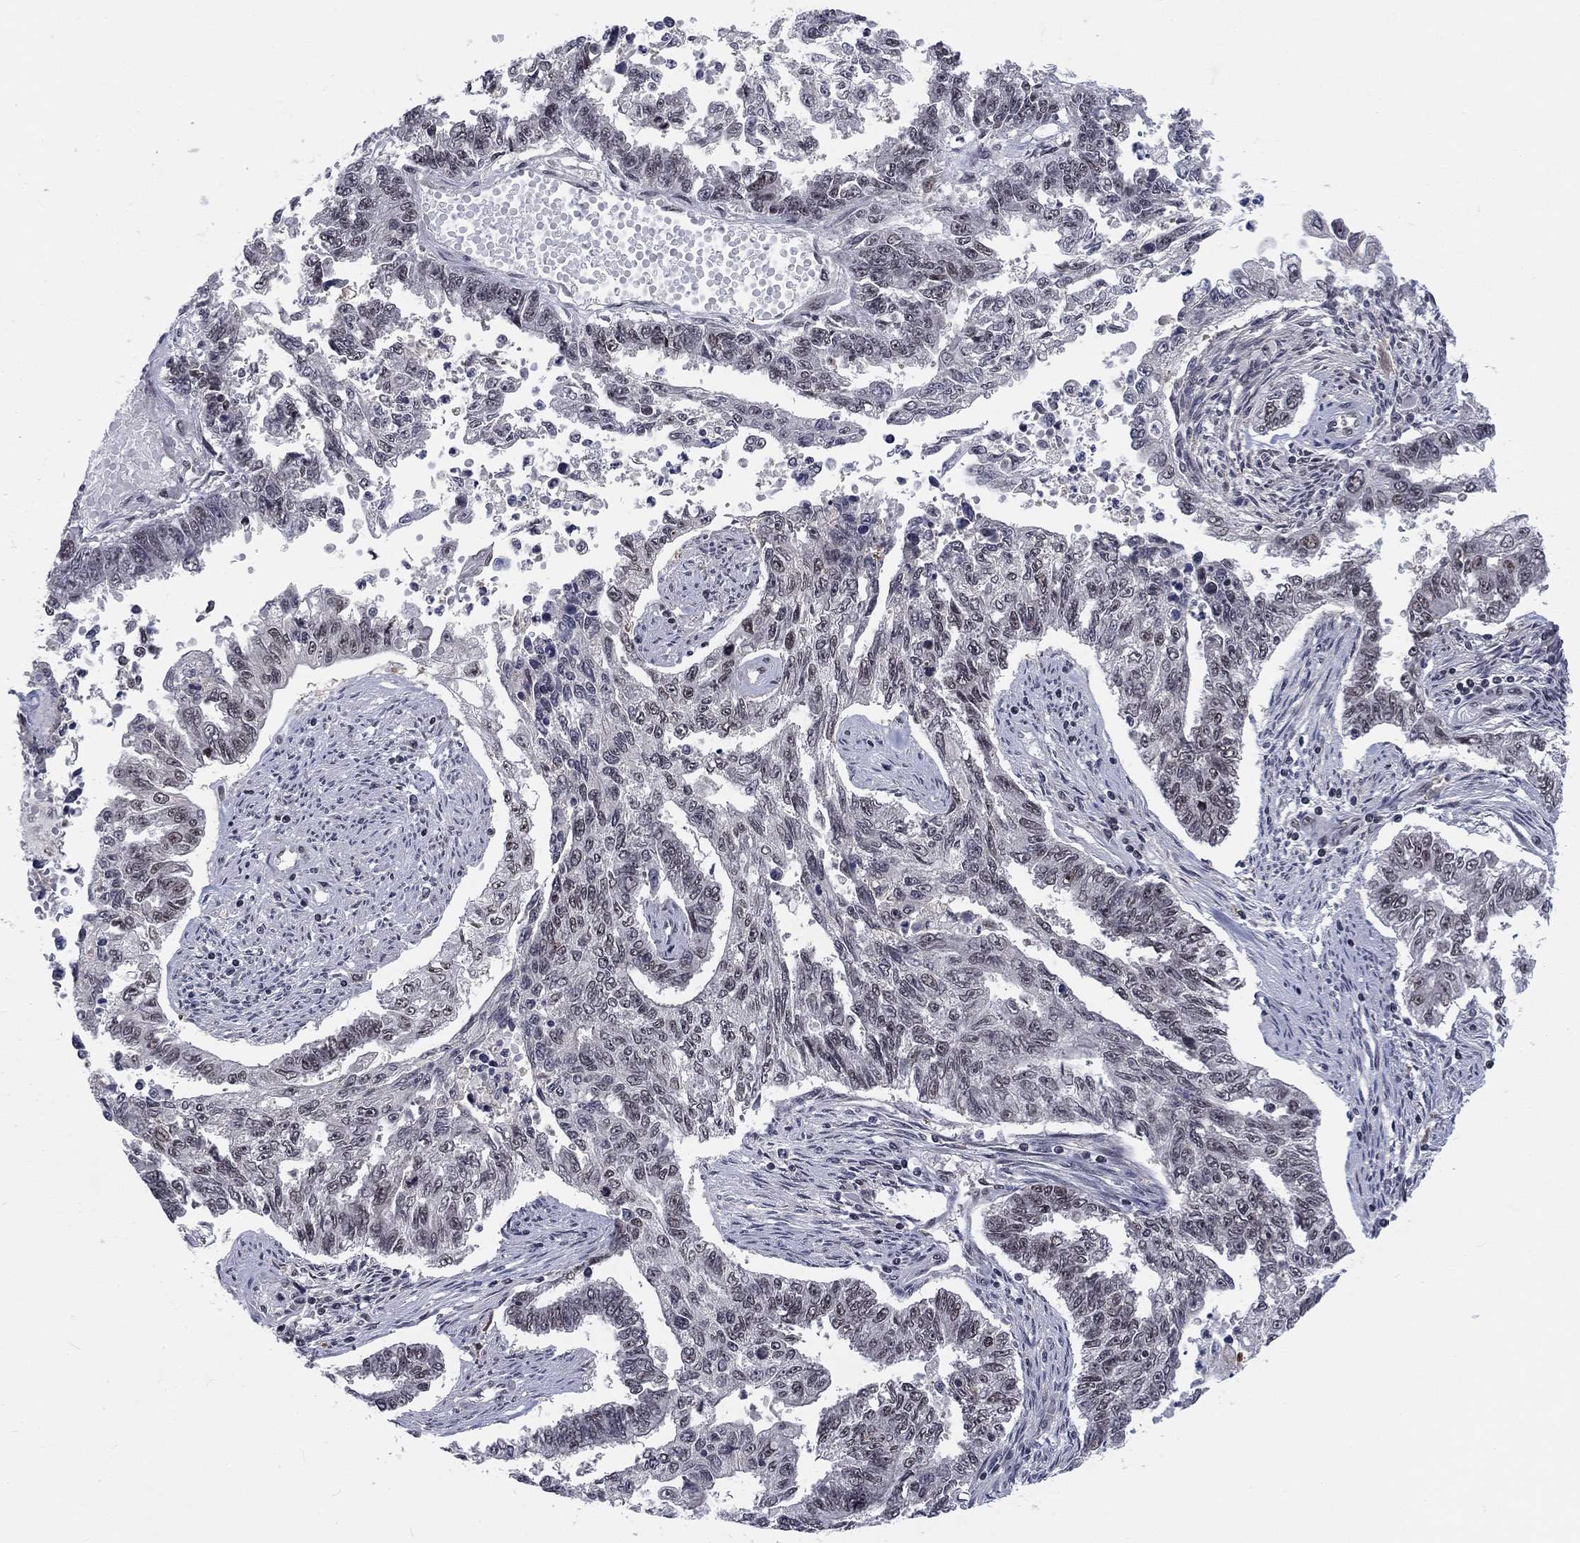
{"staining": {"intensity": "negative", "quantity": "none", "location": "none"}, "tissue": "endometrial cancer", "cell_type": "Tumor cells", "image_type": "cancer", "snomed": [{"axis": "morphology", "description": "Adenocarcinoma, NOS"}, {"axis": "topography", "description": "Uterus"}], "caption": "Tumor cells are negative for brown protein staining in endometrial adenocarcinoma. (DAB (3,3'-diaminobenzidine) IHC visualized using brightfield microscopy, high magnification).", "gene": "FYTTD1", "patient": {"sex": "female", "age": 59}}